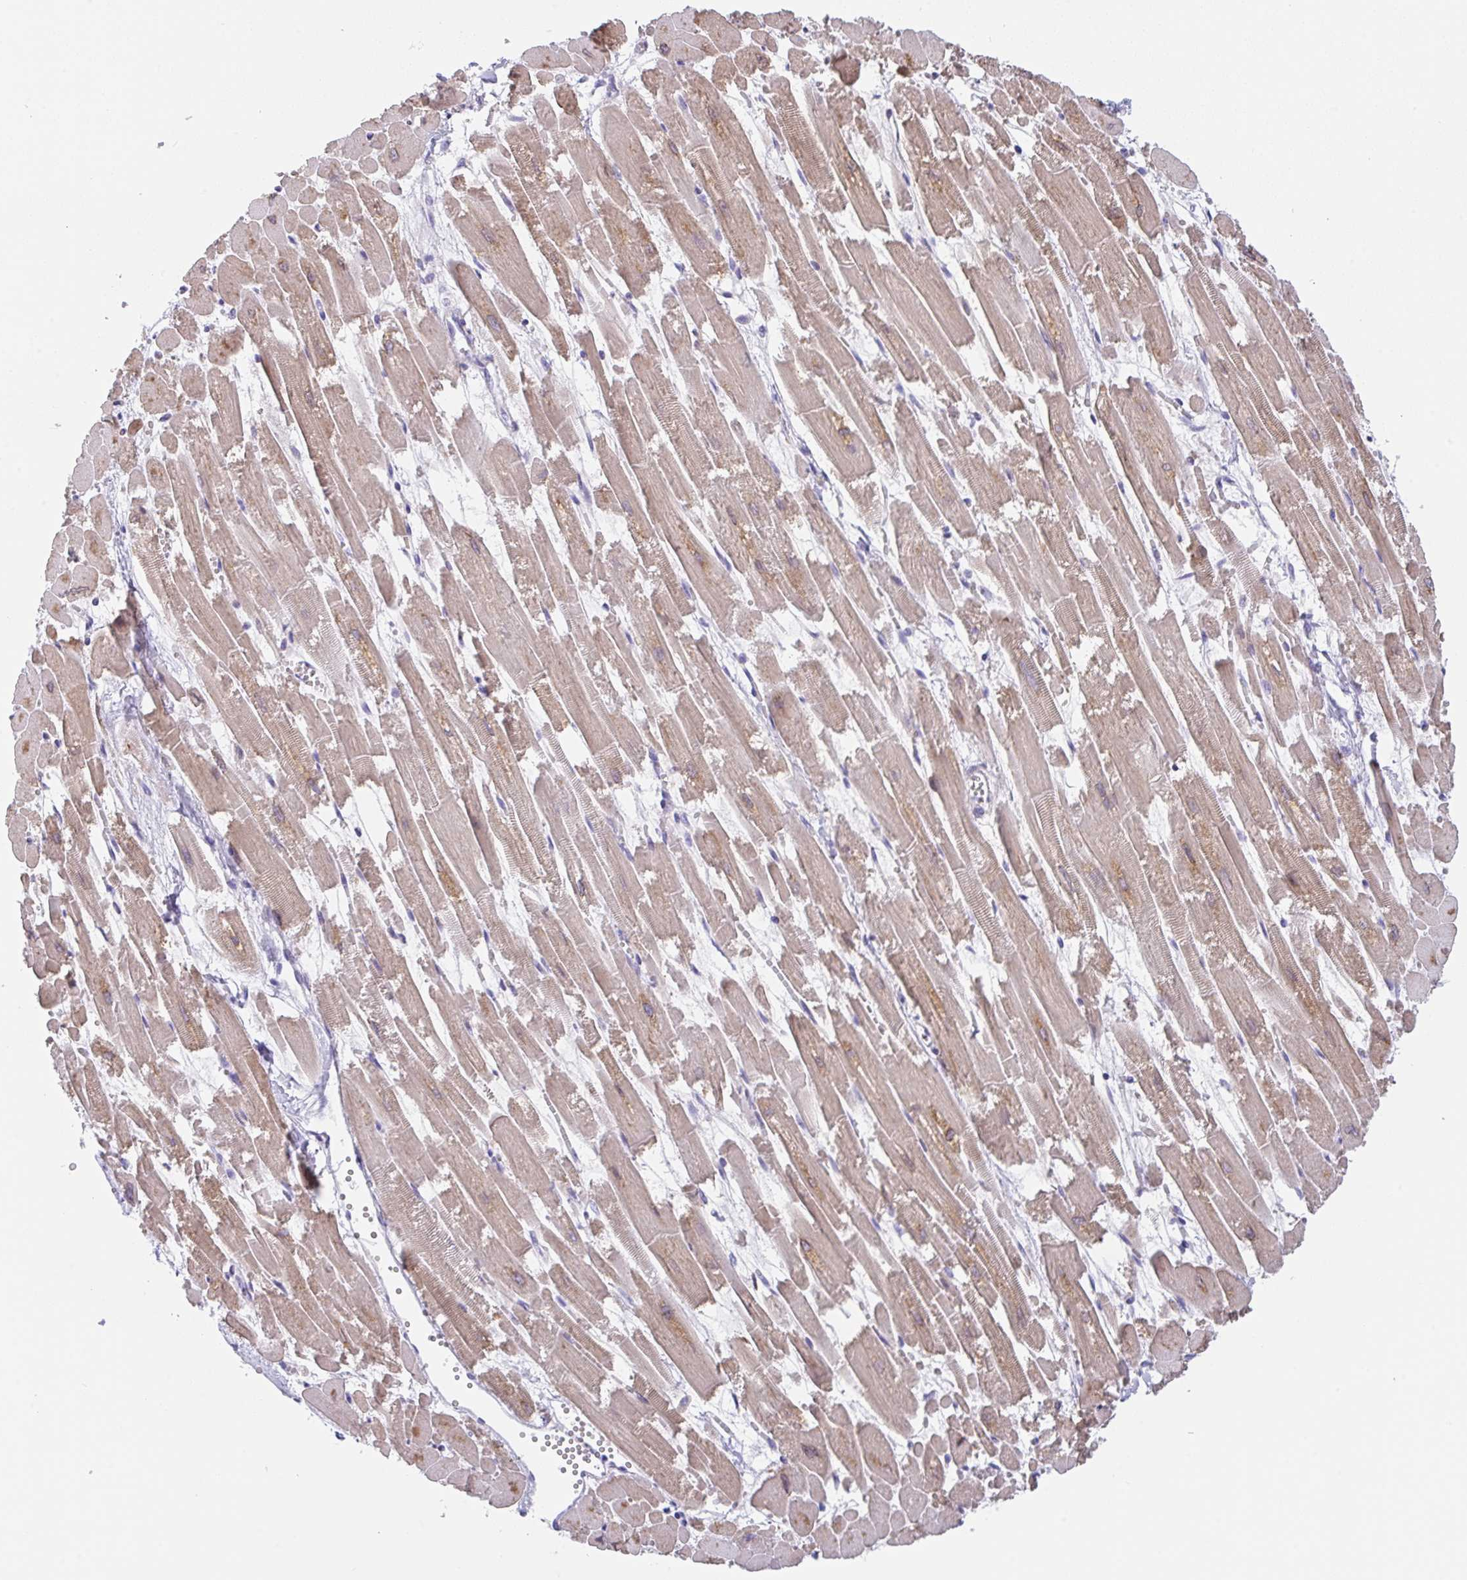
{"staining": {"intensity": "moderate", "quantity": "25%-75%", "location": "cytoplasmic/membranous"}, "tissue": "heart muscle", "cell_type": "Cardiomyocytes", "image_type": "normal", "snomed": [{"axis": "morphology", "description": "Normal tissue, NOS"}, {"axis": "topography", "description": "Heart"}], "caption": "Approximately 25%-75% of cardiomyocytes in benign human heart muscle display moderate cytoplasmic/membranous protein positivity as visualized by brown immunohistochemical staining.", "gene": "TRAF4", "patient": {"sex": "female", "age": 52}}